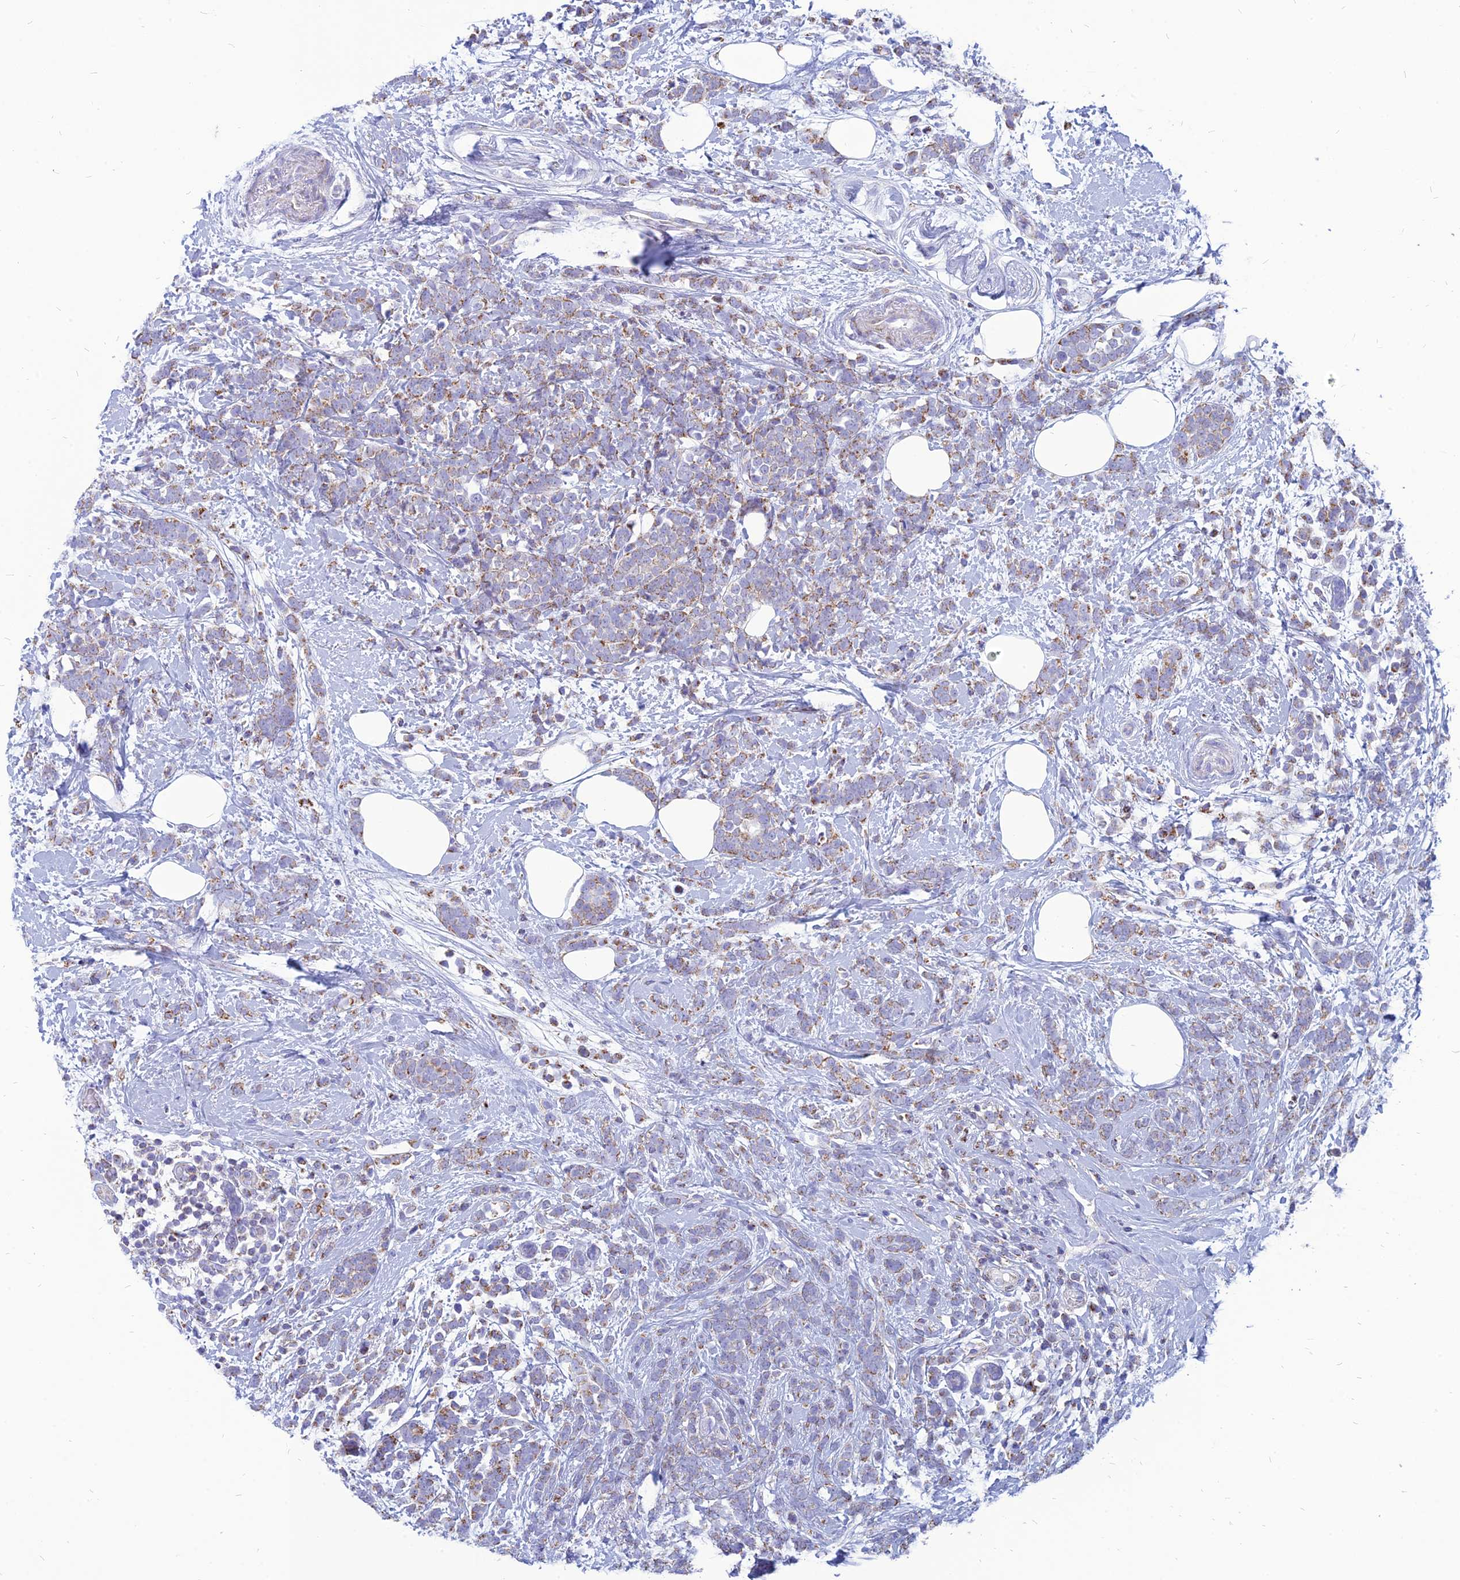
{"staining": {"intensity": "moderate", "quantity": "<25%", "location": "cytoplasmic/membranous"}, "tissue": "breast cancer", "cell_type": "Tumor cells", "image_type": "cancer", "snomed": [{"axis": "morphology", "description": "Lobular carcinoma"}, {"axis": "topography", "description": "Breast"}], "caption": "Immunohistochemical staining of human breast cancer reveals low levels of moderate cytoplasmic/membranous protein expression in approximately <25% of tumor cells.", "gene": "PACC1", "patient": {"sex": "female", "age": 58}}